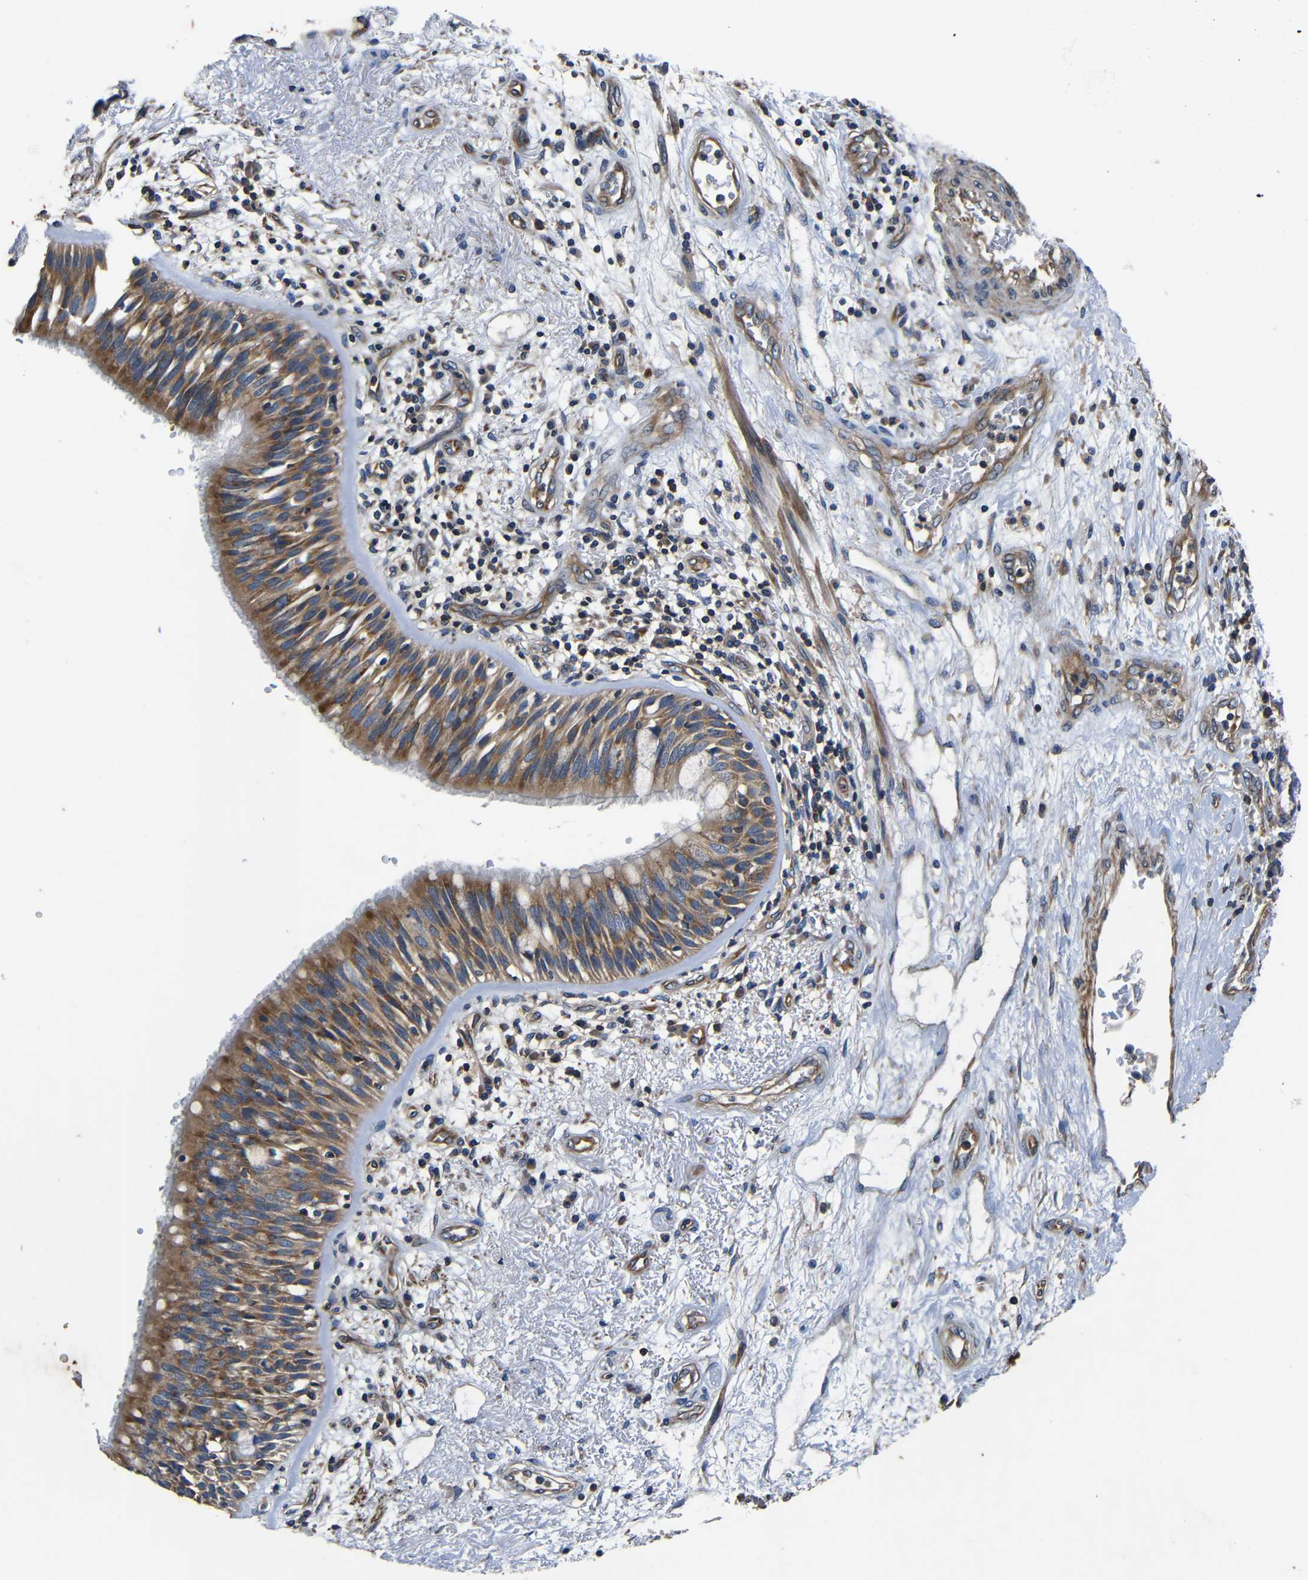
{"staining": {"intensity": "moderate", "quantity": ">75%", "location": "cytoplasmic/membranous"}, "tissue": "bronchus", "cell_type": "Respiratory epithelial cells", "image_type": "normal", "snomed": [{"axis": "morphology", "description": "Normal tissue, NOS"}, {"axis": "morphology", "description": "Adenocarcinoma, NOS"}, {"axis": "morphology", "description": "Adenocarcinoma, metastatic, NOS"}, {"axis": "topography", "description": "Lymph node"}, {"axis": "topography", "description": "Bronchus"}, {"axis": "topography", "description": "Lung"}], "caption": "Moderate cytoplasmic/membranous protein expression is seen in approximately >75% of respiratory epithelial cells in bronchus.", "gene": "CNR2", "patient": {"sex": "female", "age": 54}}